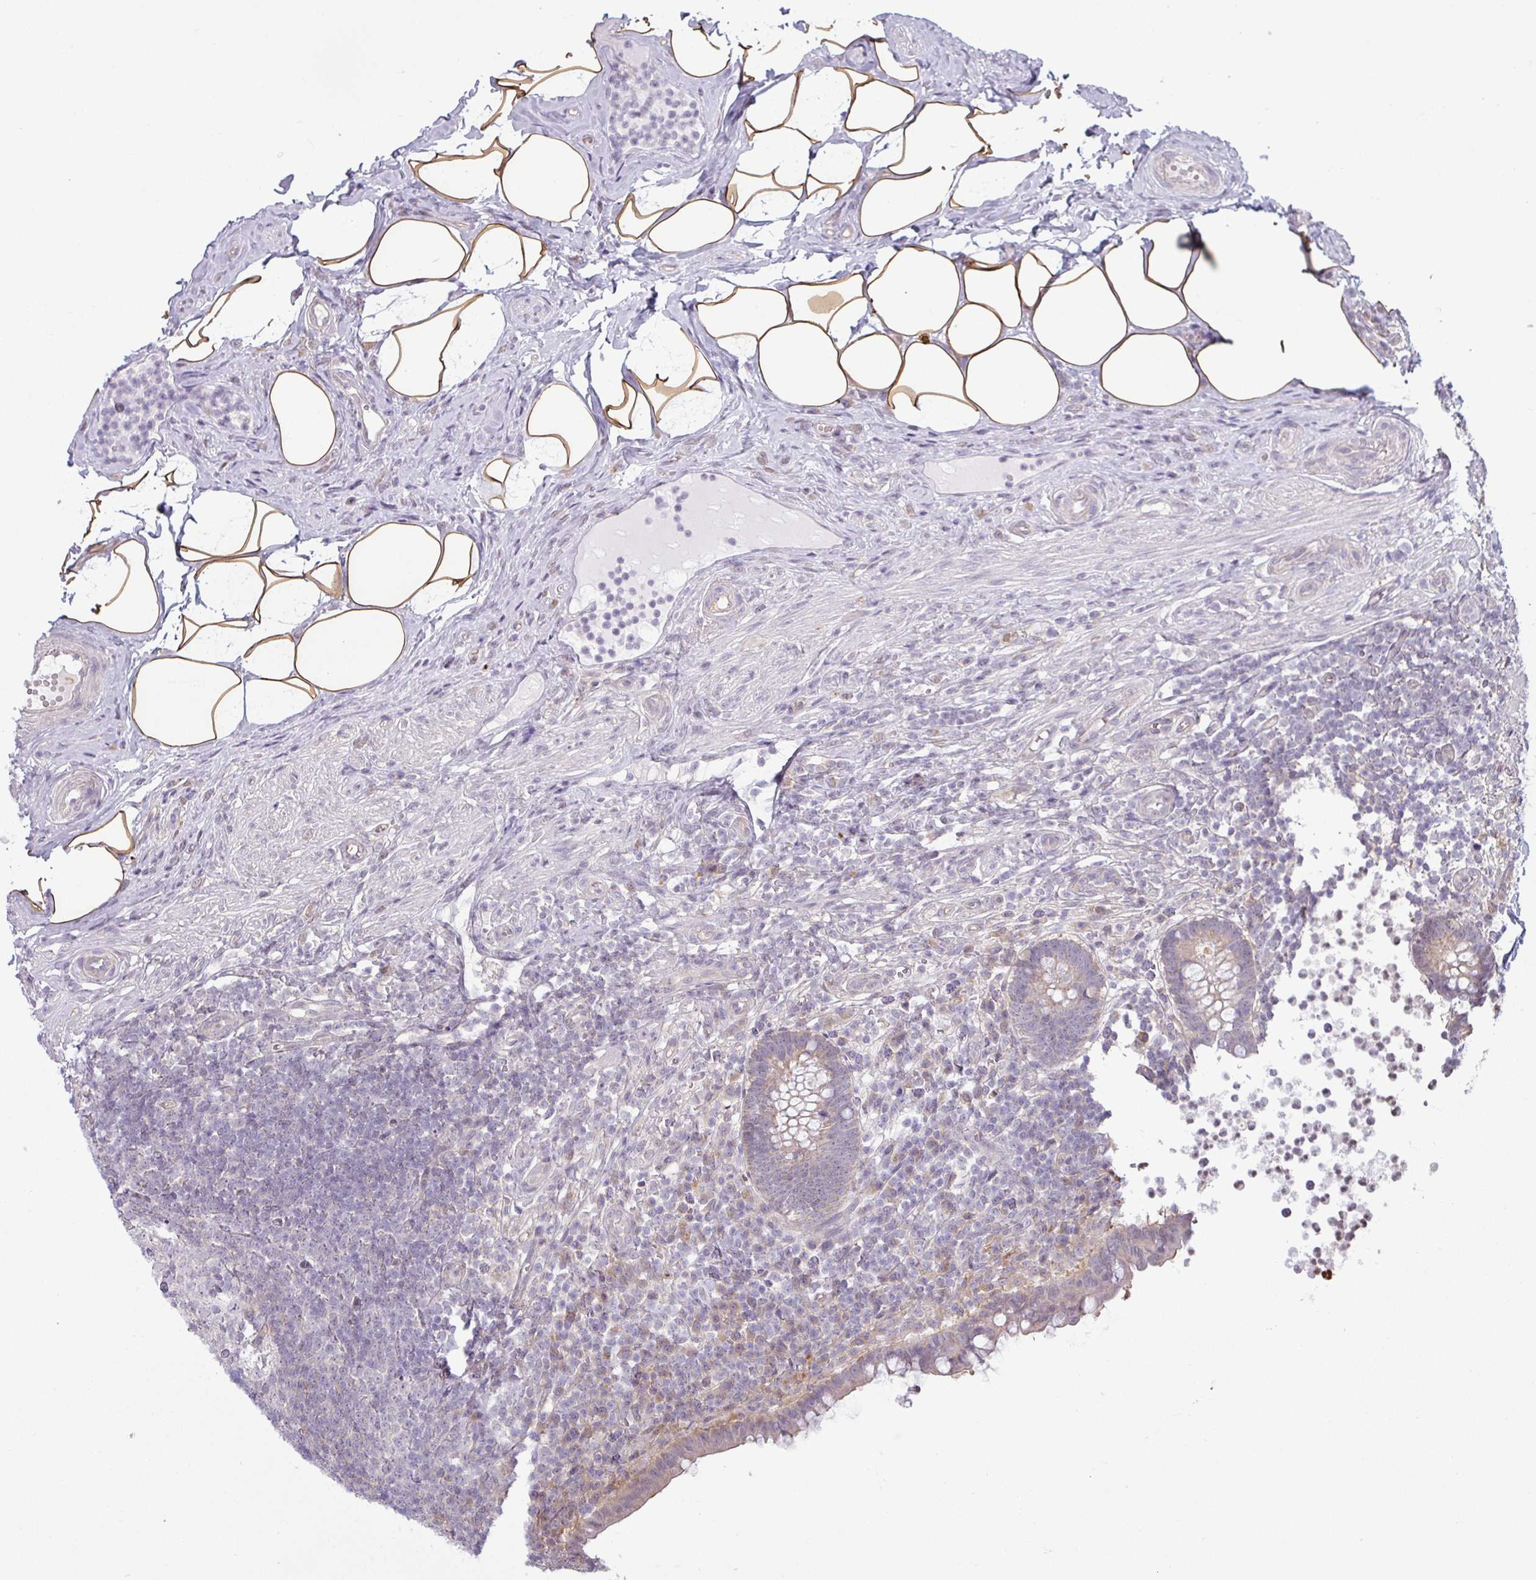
{"staining": {"intensity": "moderate", "quantity": ">75%", "location": "cytoplasmic/membranous,nuclear"}, "tissue": "appendix", "cell_type": "Glandular cells", "image_type": "normal", "snomed": [{"axis": "morphology", "description": "Normal tissue, NOS"}, {"axis": "topography", "description": "Appendix"}], "caption": "Immunohistochemistry (IHC) (DAB) staining of benign human appendix displays moderate cytoplasmic/membranous,nuclear protein expression in approximately >75% of glandular cells. (brown staining indicates protein expression, while blue staining denotes nuclei).", "gene": "CCDC144A", "patient": {"sex": "female", "age": 56}}